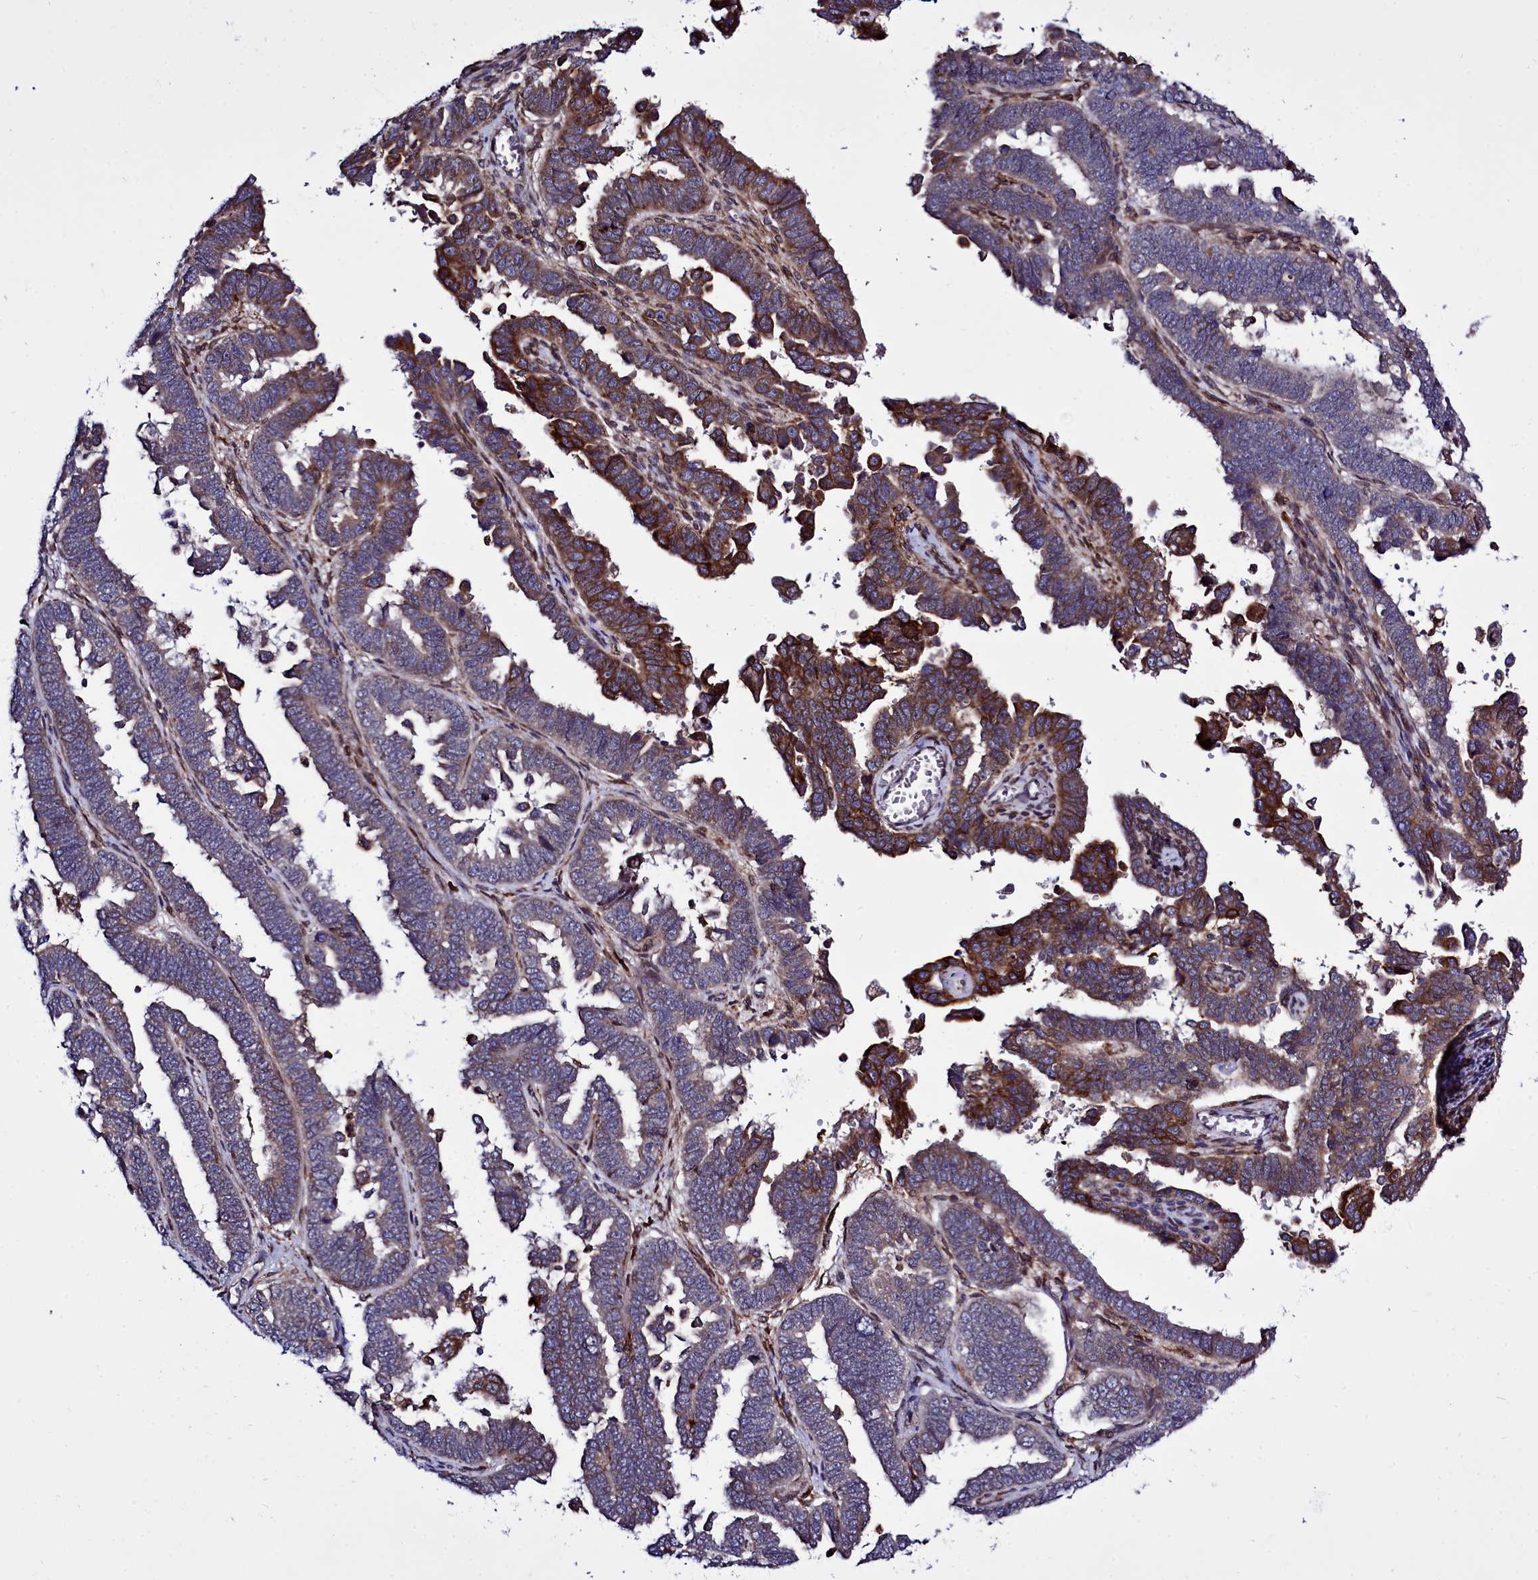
{"staining": {"intensity": "moderate", "quantity": "<25%", "location": "cytoplasmic/membranous"}, "tissue": "endometrial cancer", "cell_type": "Tumor cells", "image_type": "cancer", "snomed": [{"axis": "morphology", "description": "Adenocarcinoma, NOS"}, {"axis": "topography", "description": "Endometrium"}], "caption": "About <25% of tumor cells in human endometrial adenocarcinoma reveal moderate cytoplasmic/membranous protein staining as visualized by brown immunohistochemical staining.", "gene": "RAPGEF4", "patient": {"sex": "female", "age": 75}}